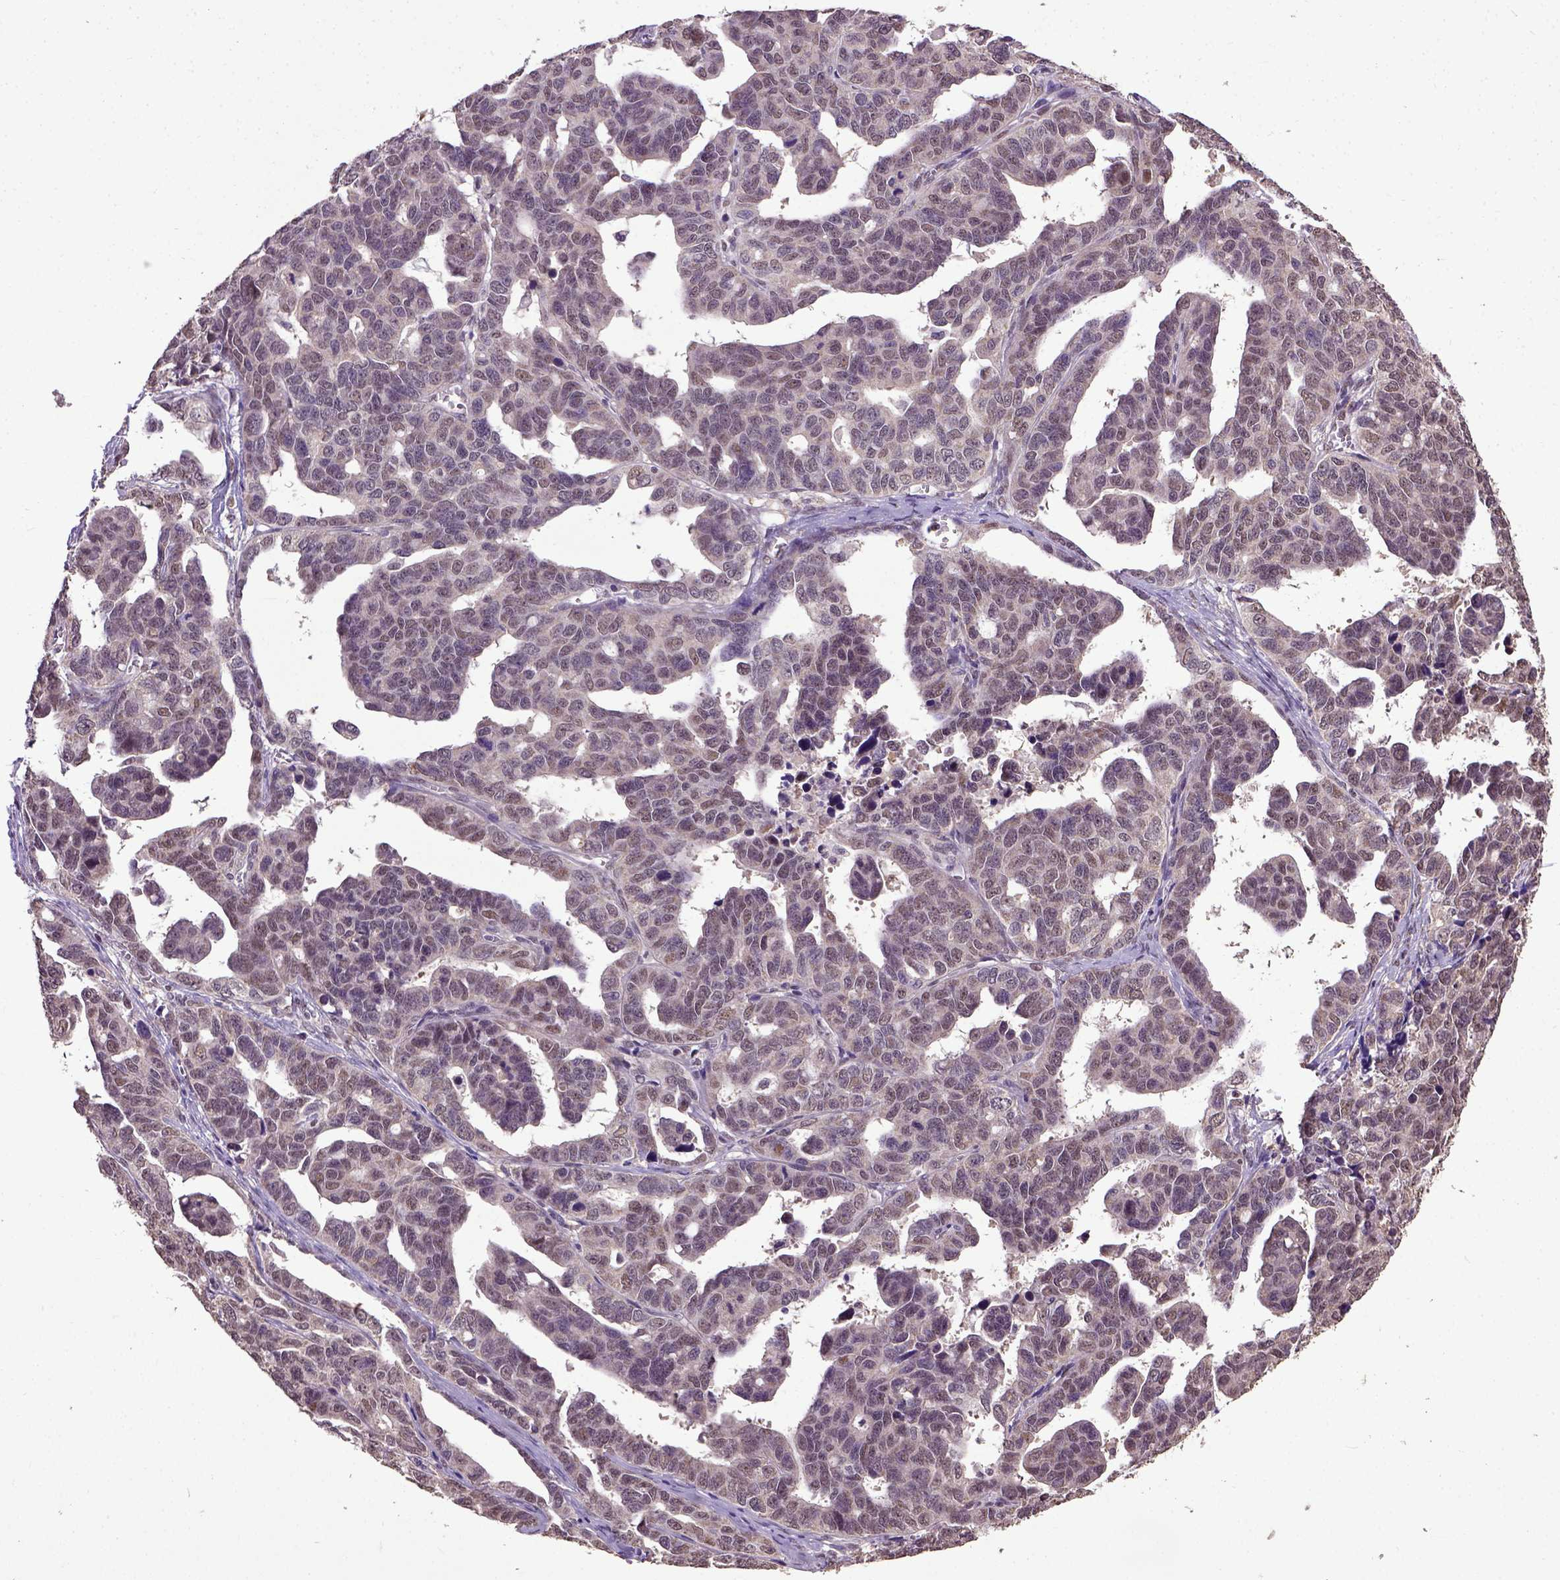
{"staining": {"intensity": "moderate", "quantity": "25%-75%", "location": "nuclear"}, "tissue": "ovarian cancer", "cell_type": "Tumor cells", "image_type": "cancer", "snomed": [{"axis": "morphology", "description": "Cystadenocarcinoma, serous, NOS"}, {"axis": "topography", "description": "Ovary"}], "caption": "Immunohistochemistry micrograph of neoplastic tissue: human ovarian cancer stained using immunohistochemistry (IHC) exhibits medium levels of moderate protein expression localized specifically in the nuclear of tumor cells, appearing as a nuclear brown color.", "gene": "UBA3", "patient": {"sex": "female", "age": 69}}